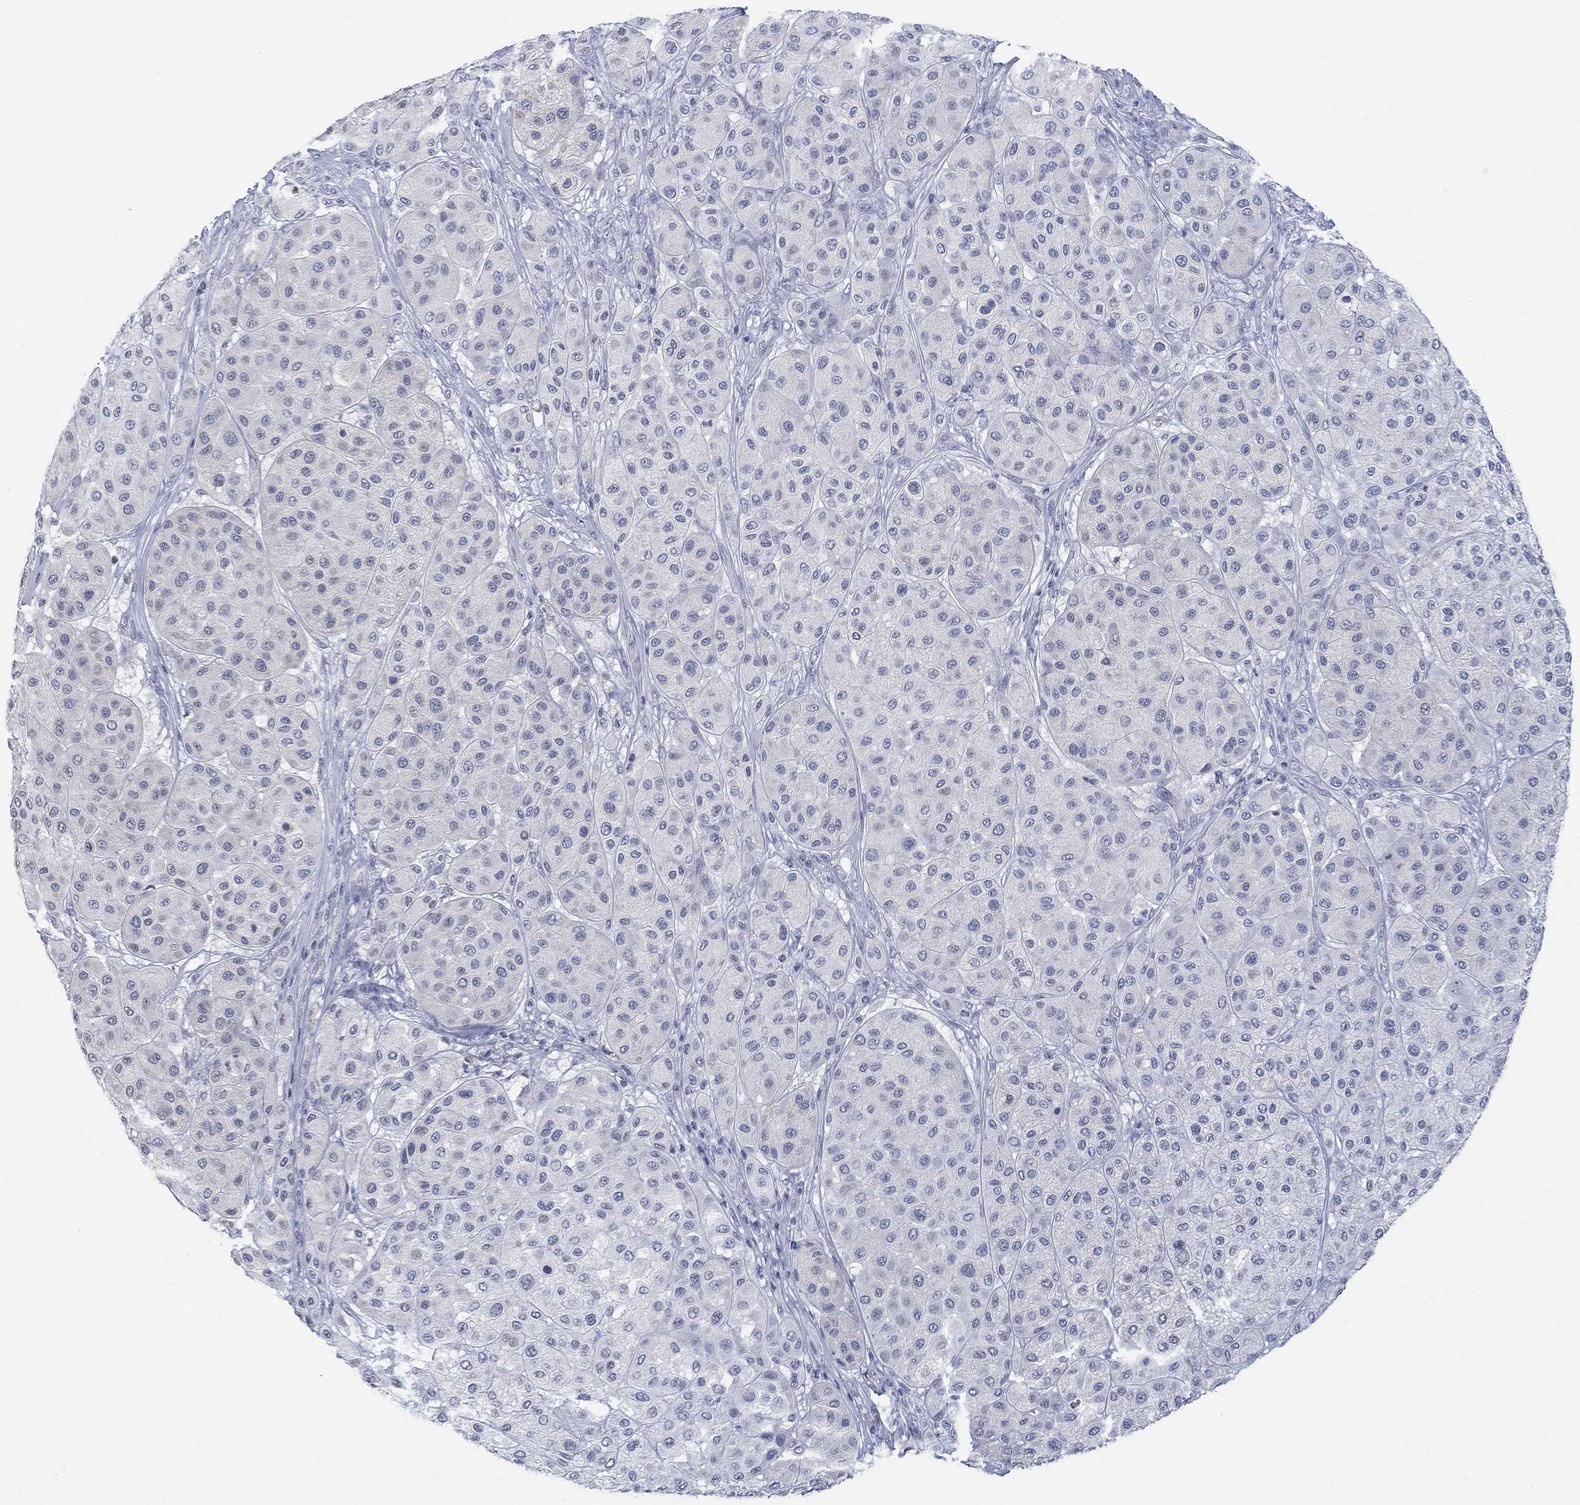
{"staining": {"intensity": "negative", "quantity": "none", "location": "none"}, "tissue": "melanoma", "cell_type": "Tumor cells", "image_type": "cancer", "snomed": [{"axis": "morphology", "description": "Malignant melanoma, Metastatic site"}, {"axis": "topography", "description": "Smooth muscle"}], "caption": "Immunohistochemical staining of human malignant melanoma (metastatic site) displays no significant staining in tumor cells. (DAB (3,3'-diaminobenzidine) immunohistochemistry (IHC) with hematoxylin counter stain).", "gene": "TMEM255A", "patient": {"sex": "male", "age": 41}}